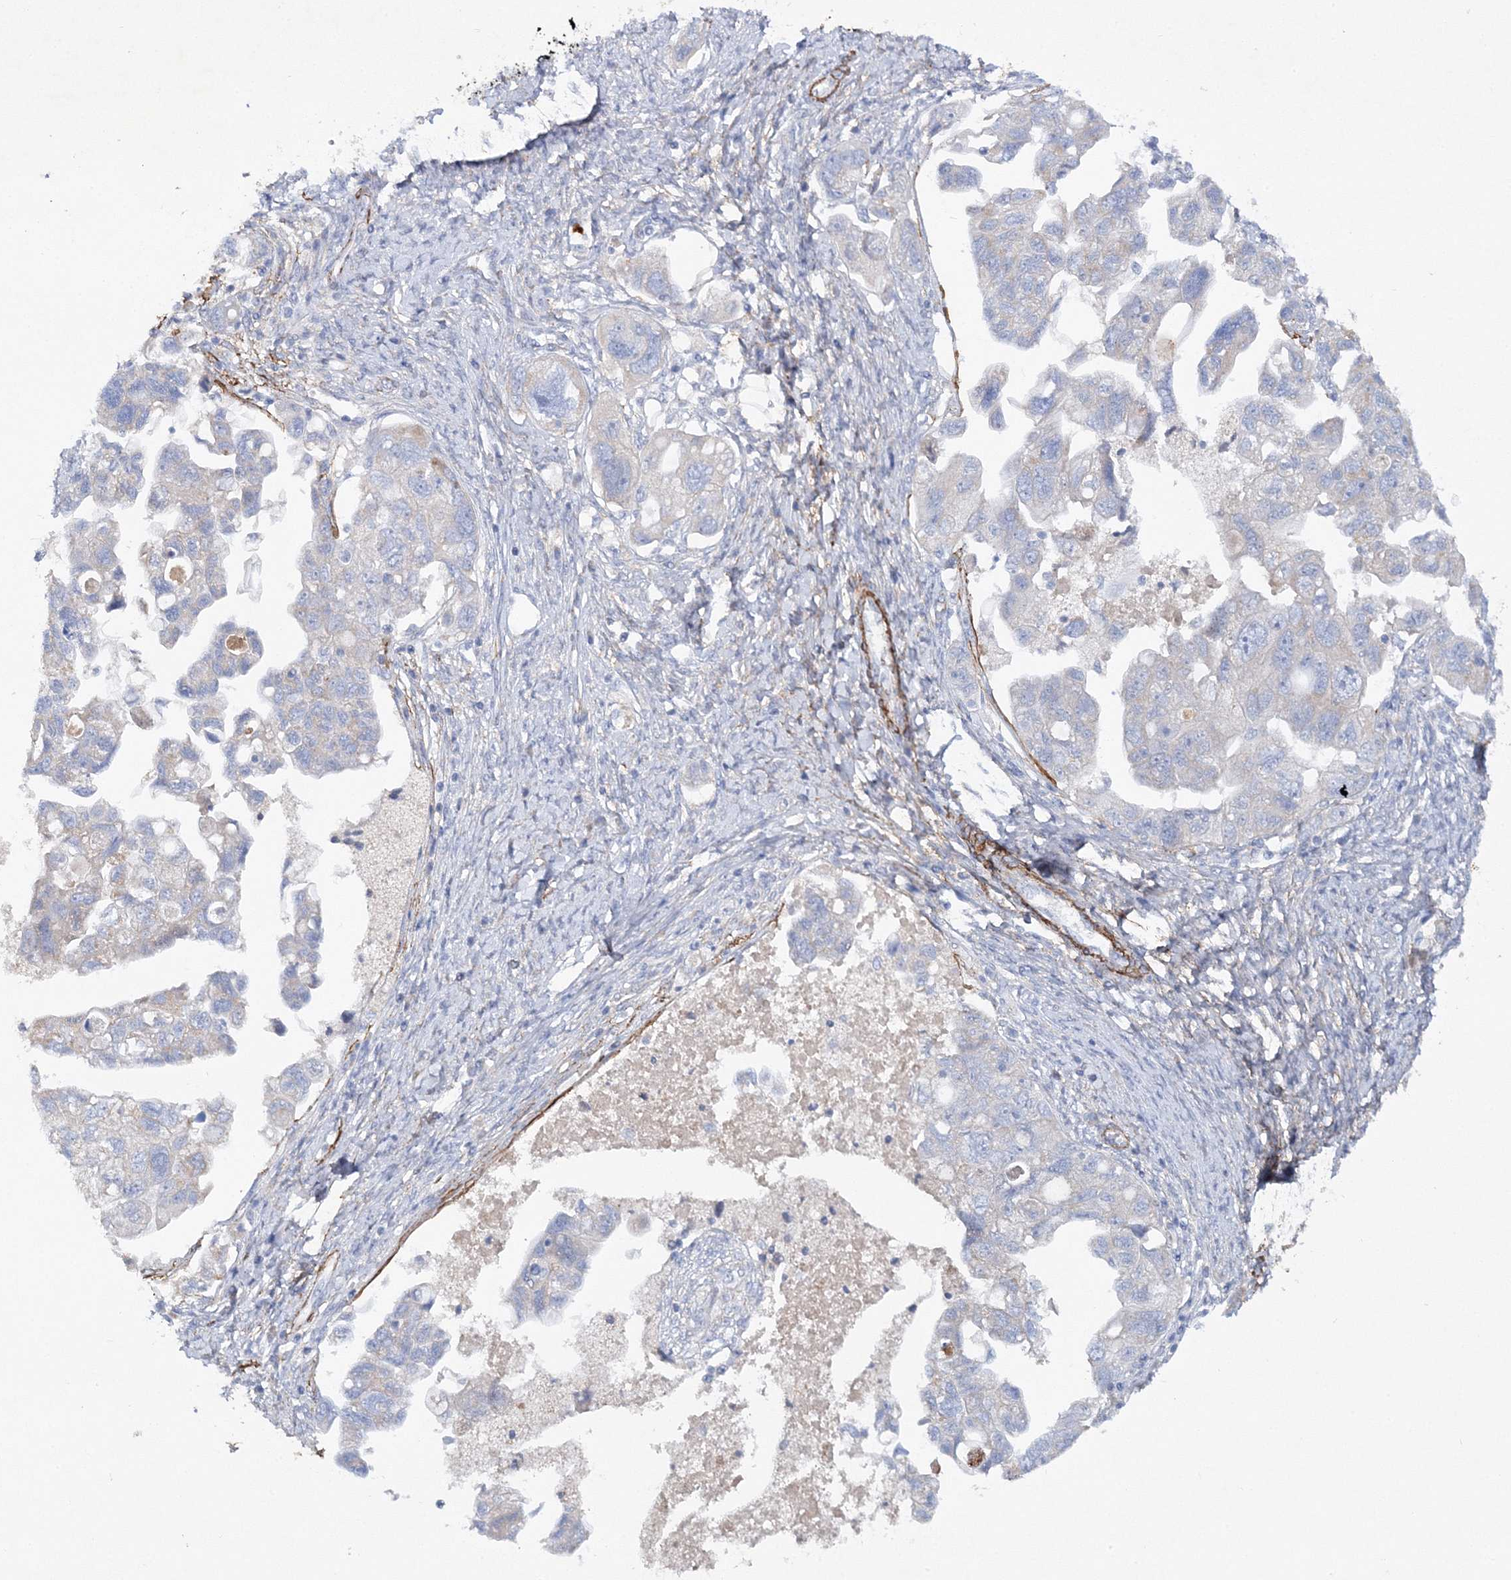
{"staining": {"intensity": "negative", "quantity": "none", "location": "none"}, "tissue": "ovarian cancer", "cell_type": "Tumor cells", "image_type": "cancer", "snomed": [{"axis": "morphology", "description": "Carcinoma, NOS"}, {"axis": "morphology", "description": "Cystadenocarcinoma, serous, NOS"}, {"axis": "topography", "description": "Ovary"}], "caption": "Ovarian cancer (serous cystadenocarcinoma) stained for a protein using immunohistochemistry (IHC) shows no staining tumor cells.", "gene": "RTN2", "patient": {"sex": "female", "age": 69}}